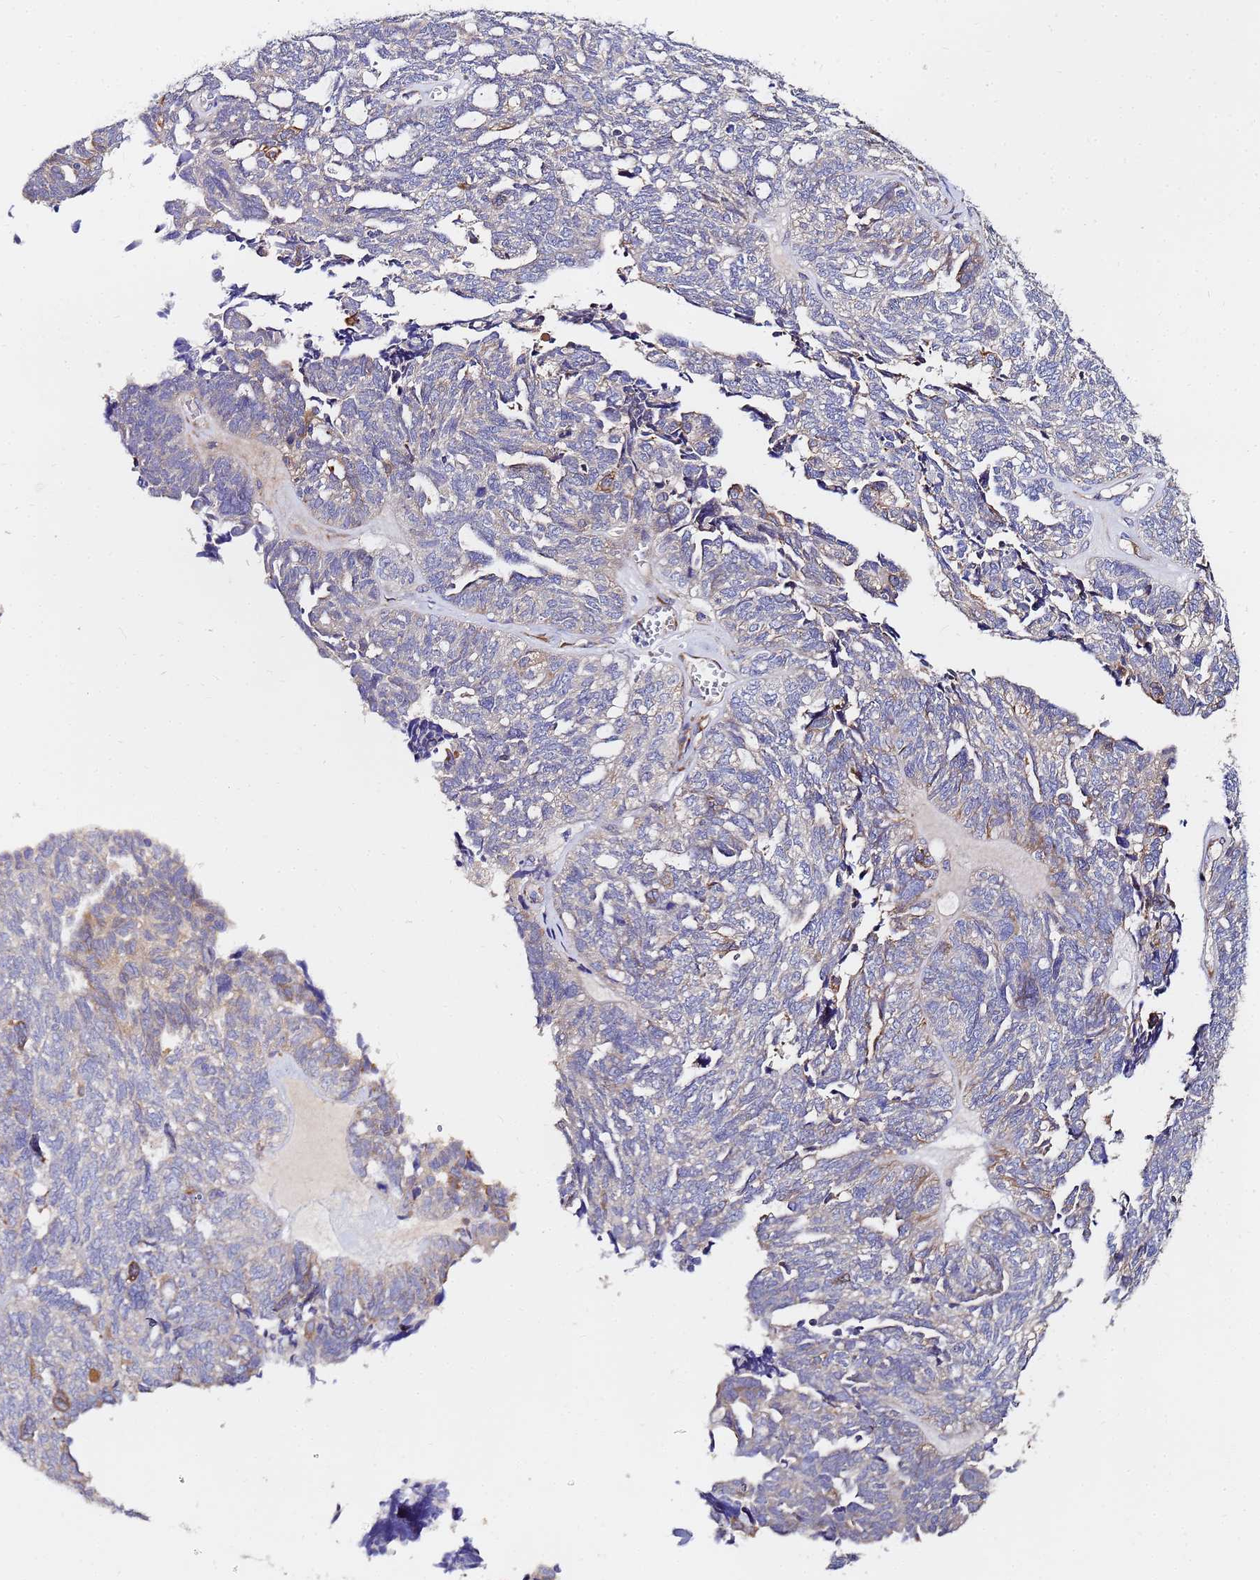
{"staining": {"intensity": "moderate", "quantity": "<25%", "location": "cytoplasmic/membranous"}, "tissue": "ovarian cancer", "cell_type": "Tumor cells", "image_type": "cancer", "snomed": [{"axis": "morphology", "description": "Cystadenocarcinoma, serous, NOS"}, {"axis": "topography", "description": "Ovary"}], "caption": "Immunohistochemistry staining of ovarian cancer (serous cystadenocarcinoma), which shows low levels of moderate cytoplasmic/membranous positivity in about <25% of tumor cells indicating moderate cytoplasmic/membranous protein staining. The staining was performed using DAB (3,3'-diaminobenzidine) (brown) for protein detection and nuclei were counterstained in hematoxylin (blue).", "gene": "POM121", "patient": {"sex": "female", "age": 79}}